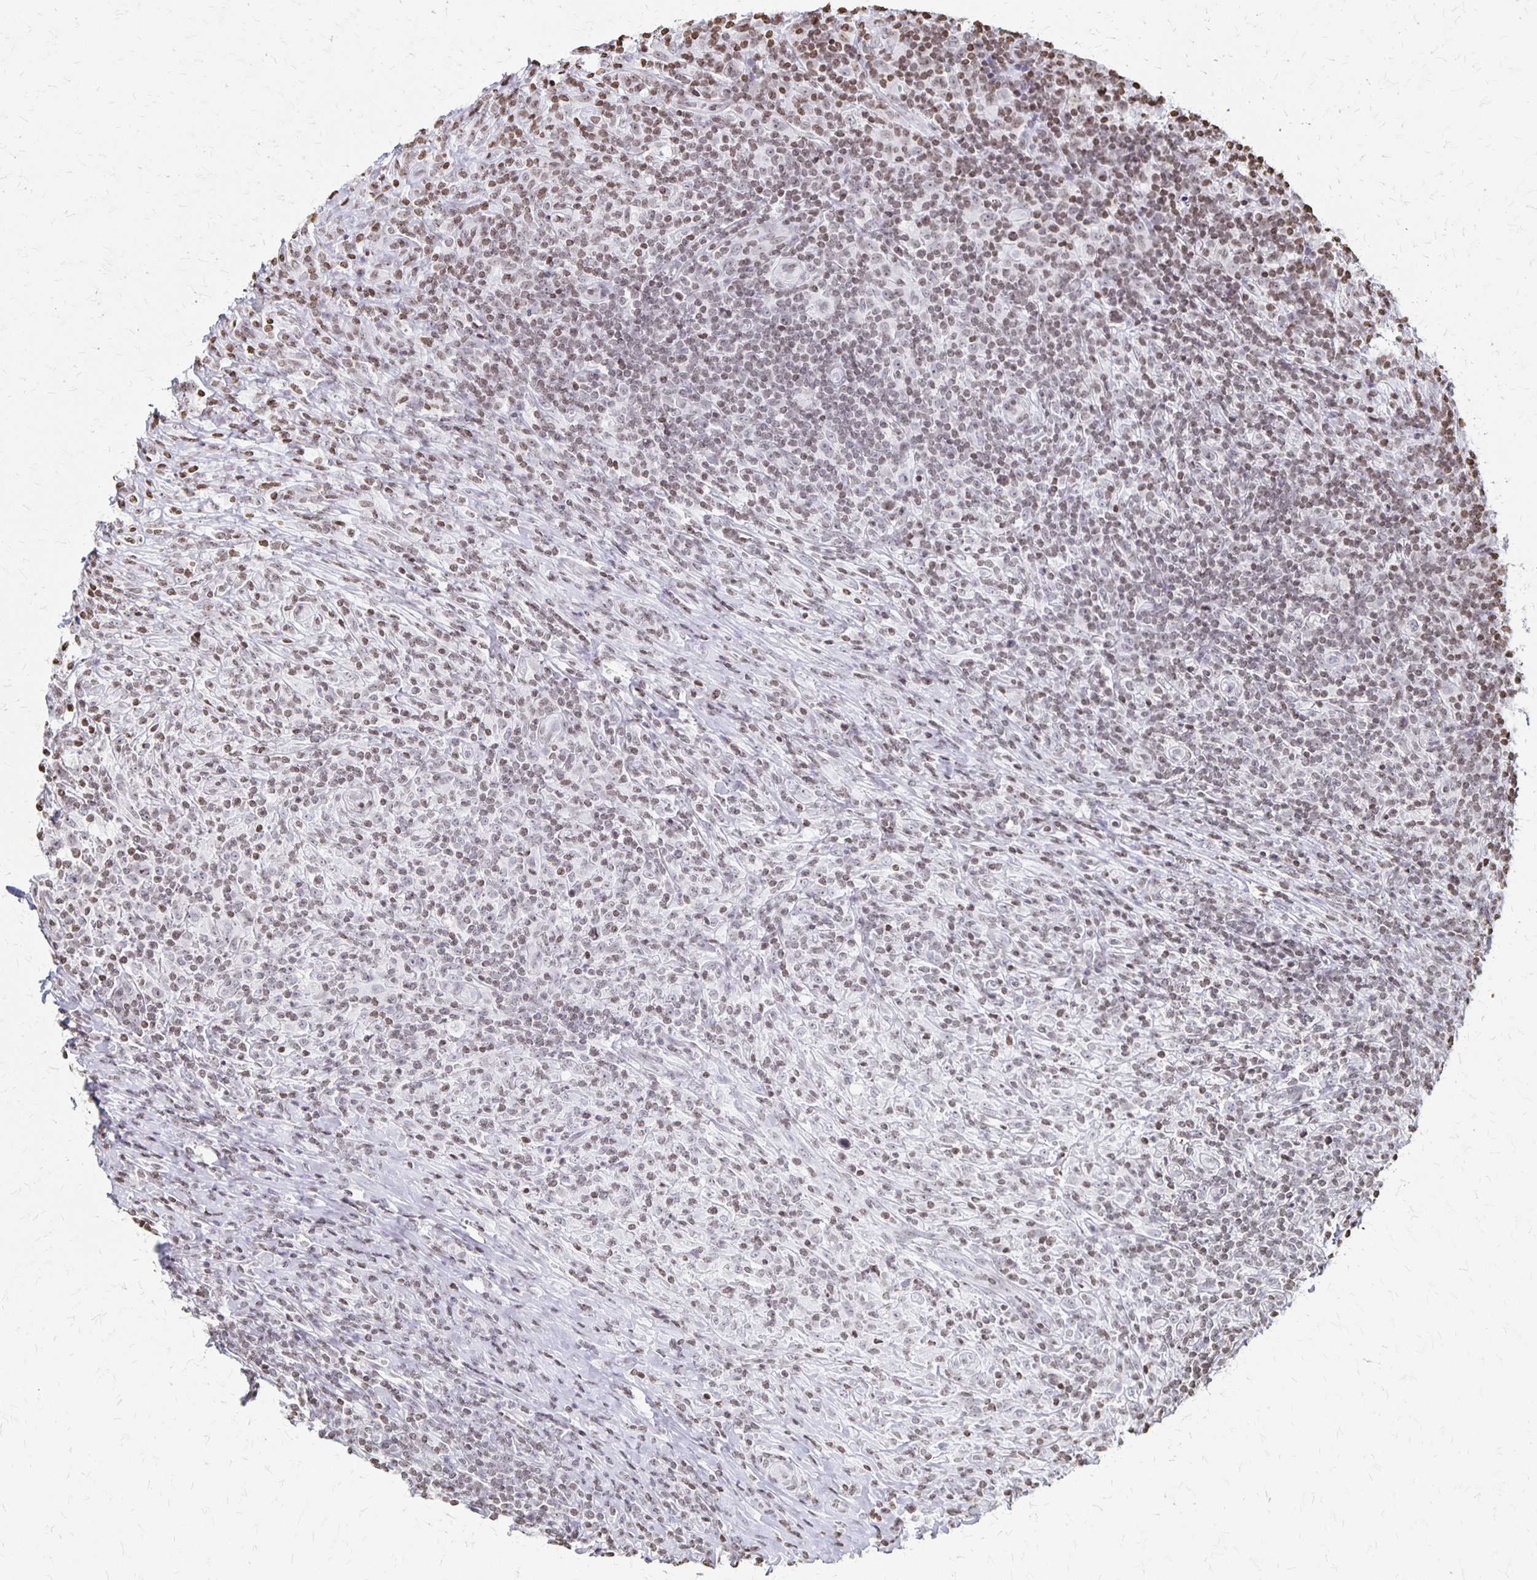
{"staining": {"intensity": "negative", "quantity": "none", "location": "none"}, "tissue": "lymphoma", "cell_type": "Tumor cells", "image_type": "cancer", "snomed": [{"axis": "morphology", "description": "Hodgkin's disease, NOS"}, {"axis": "topography", "description": "Lymph node"}], "caption": "Tumor cells are negative for brown protein staining in Hodgkin's disease. (Brightfield microscopy of DAB immunohistochemistry at high magnification).", "gene": "ZNF280C", "patient": {"sex": "female", "age": 18}}